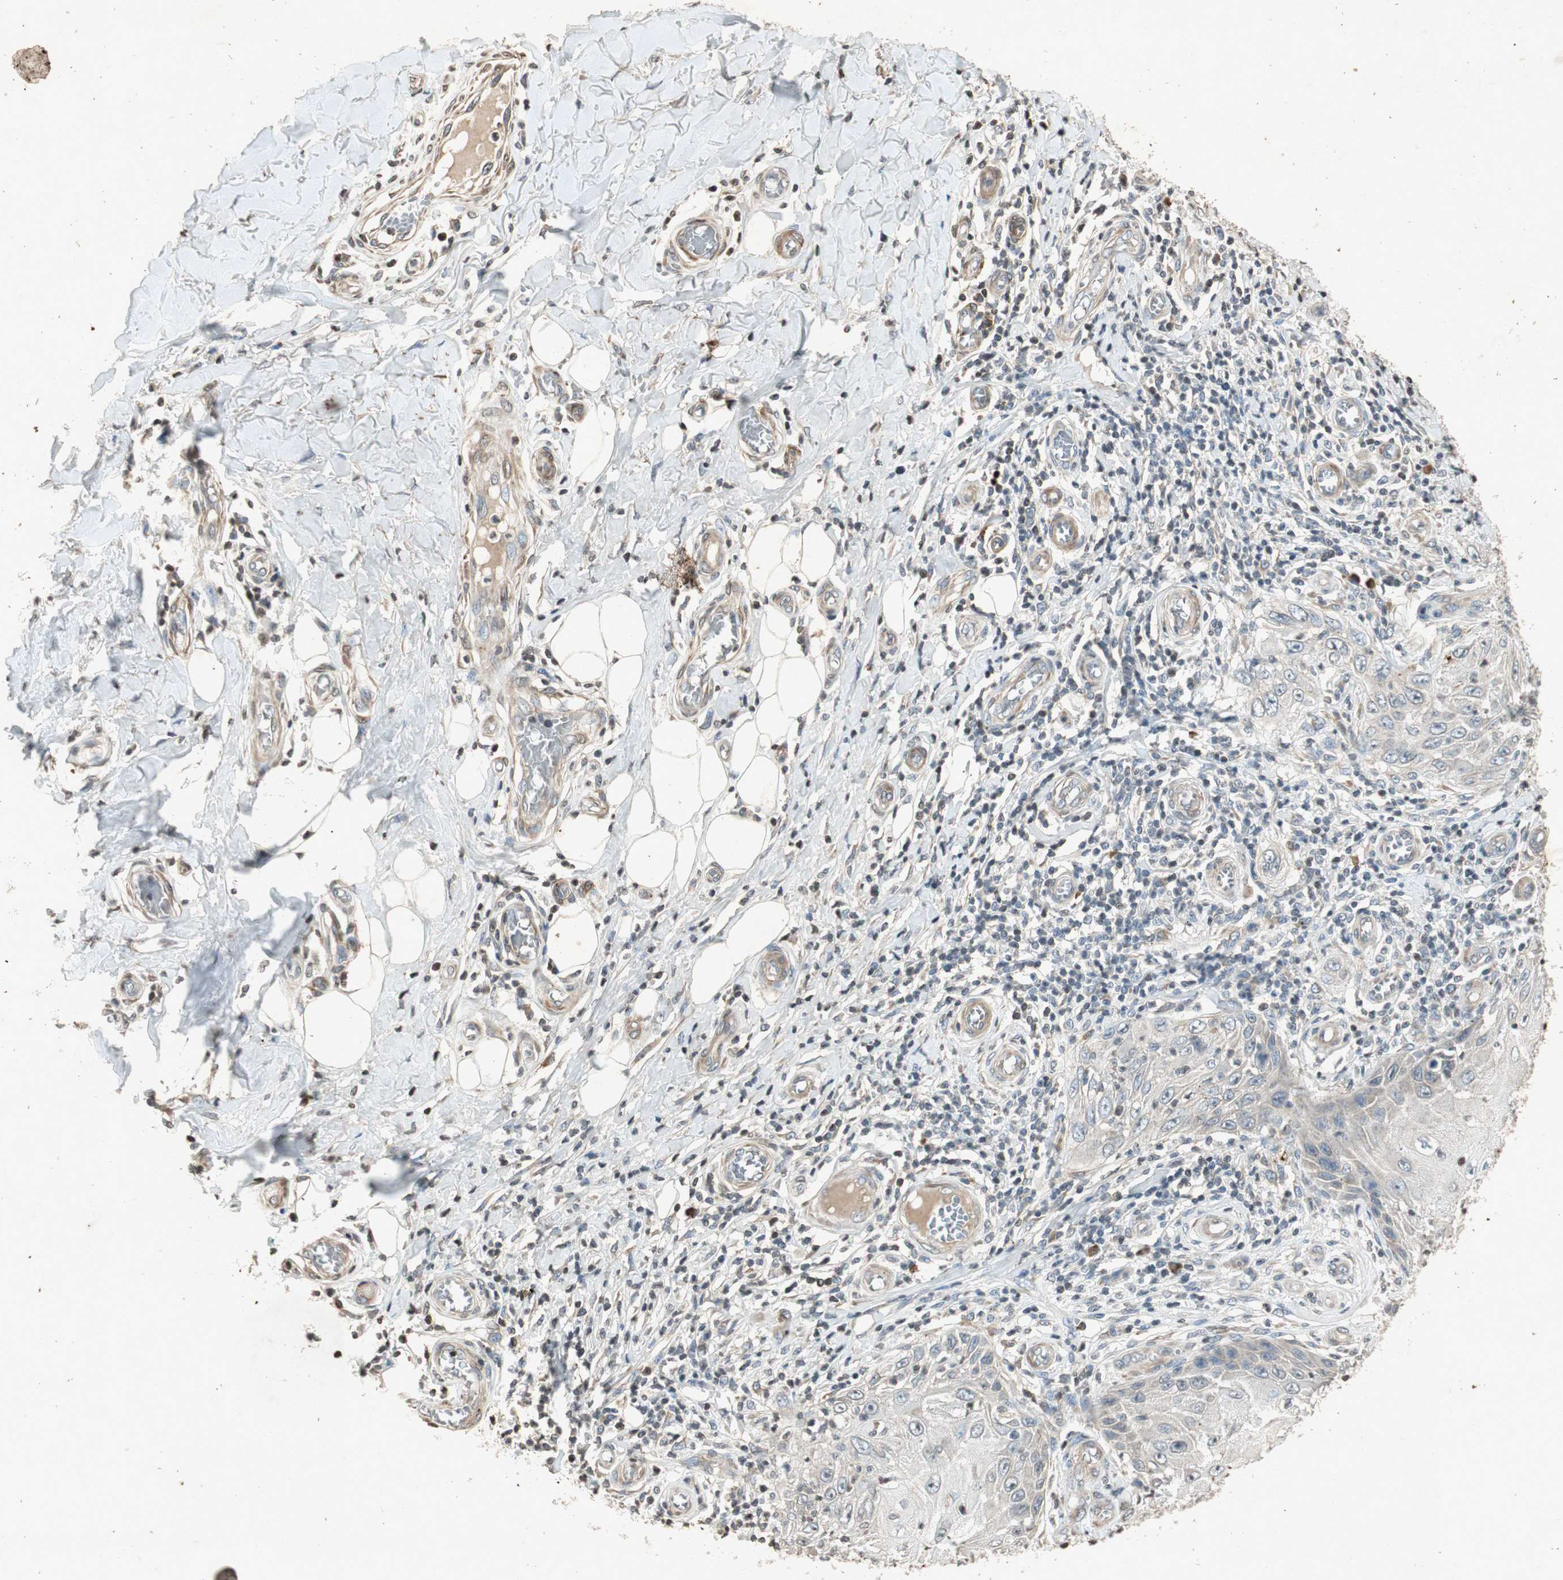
{"staining": {"intensity": "negative", "quantity": "none", "location": "none"}, "tissue": "skin cancer", "cell_type": "Tumor cells", "image_type": "cancer", "snomed": [{"axis": "morphology", "description": "Squamous cell carcinoma, NOS"}, {"axis": "topography", "description": "Skin"}], "caption": "Protein analysis of skin cancer (squamous cell carcinoma) displays no significant staining in tumor cells. The staining is performed using DAB (3,3'-diaminobenzidine) brown chromogen with nuclei counter-stained in using hematoxylin.", "gene": "PRKG1", "patient": {"sex": "female", "age": 73}}